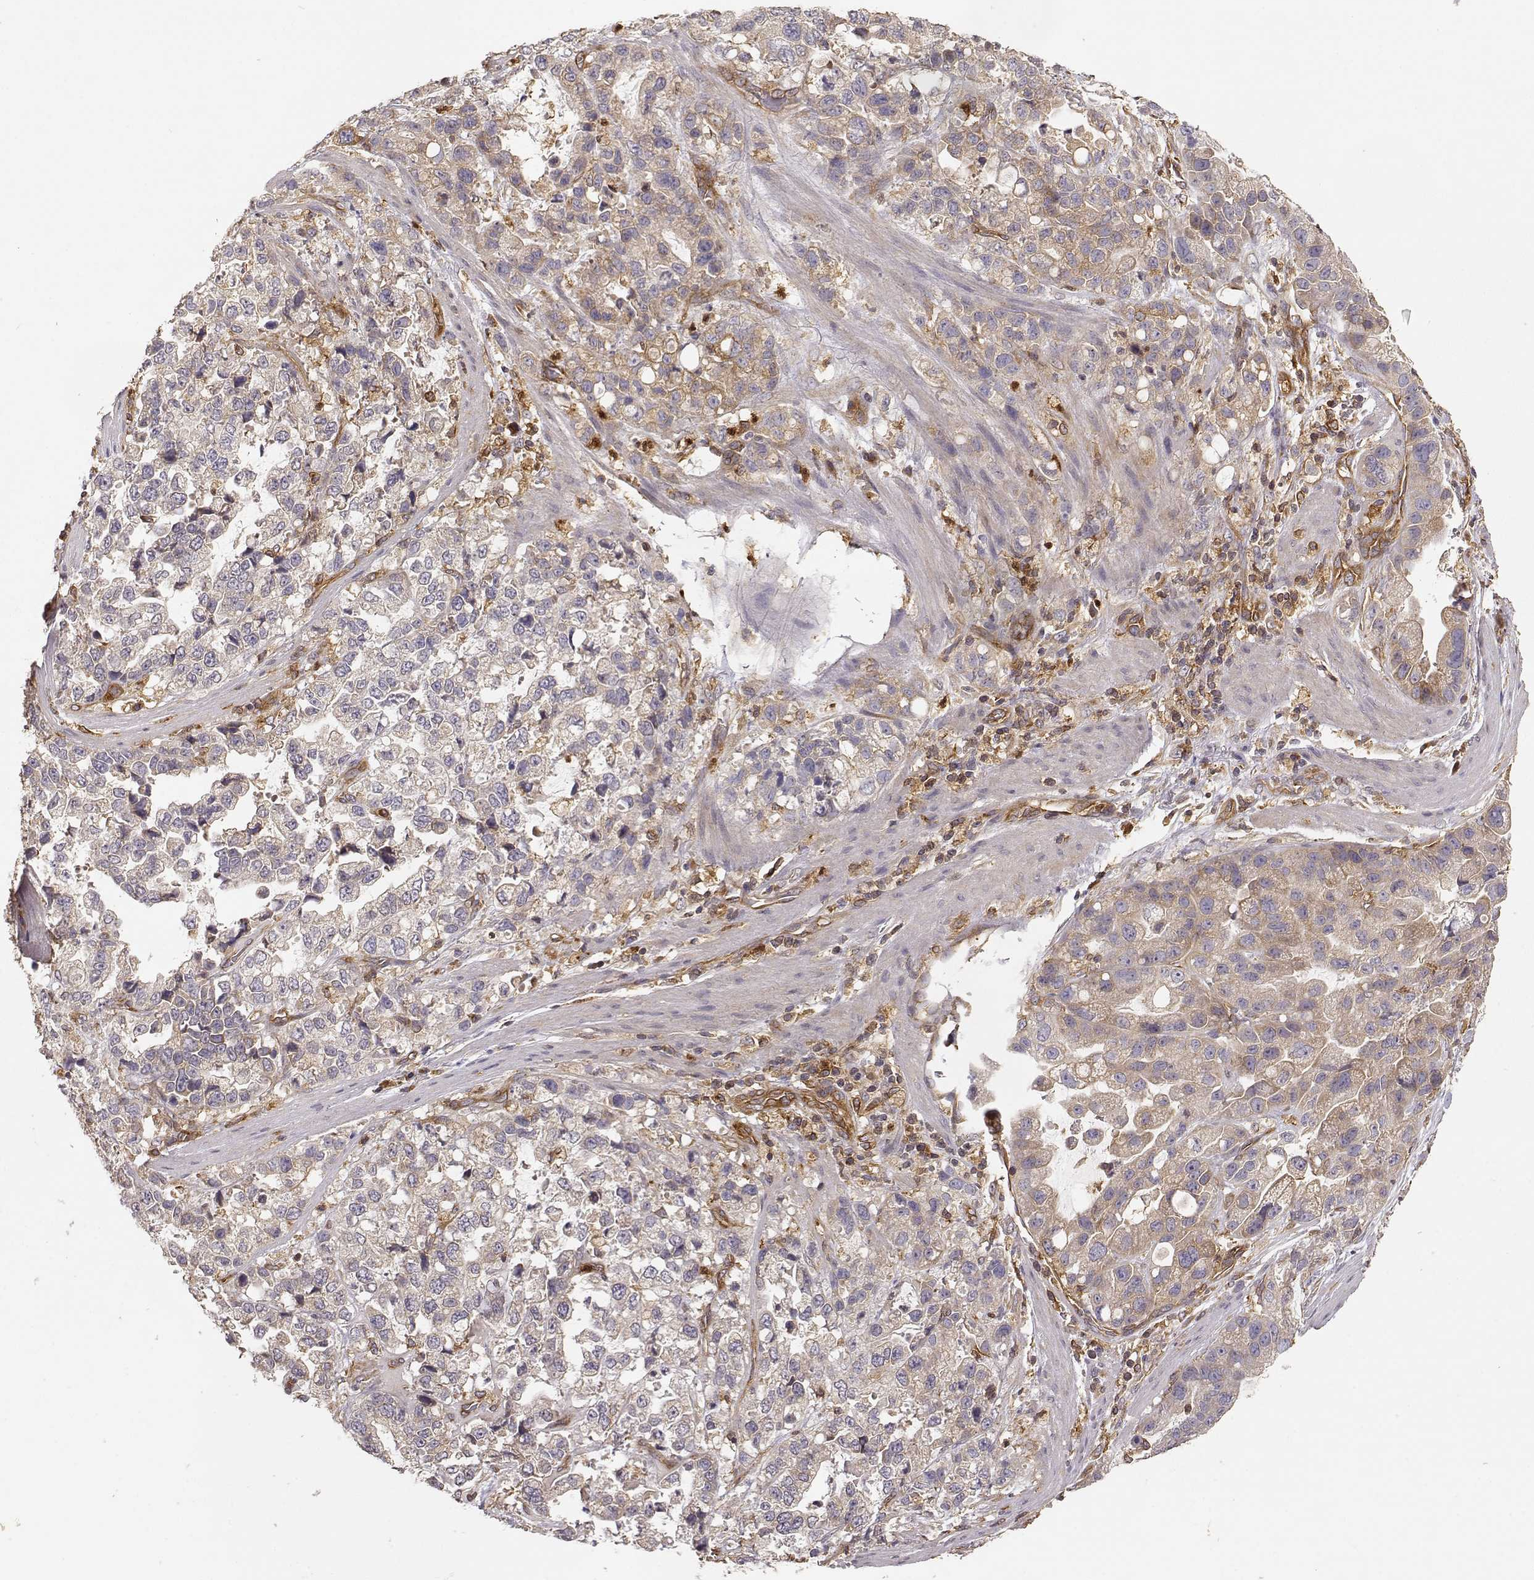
{"staining": {"intensity": "weak", "quantity": ">75%", "location": "cytoplasmic/membranous"}, "tissue": "stomach cancer", "cell_type": "Tumor cells", "image_type": "cancer", "snomed": [{"axis": "morphology", "description": "Adenocarcinoma, NOS"}, {"axis": "topography", "description": "Stomach"}], "caption": "Immunohistochemical staining of human adenocarcinoma (stomach) reveals low levels of weak cytoplasmic/membranous protein staining in approximately >75% of tumor cells.", "gene": "ARHGEF2", "patient": {"sex": "male", "age": 59}}